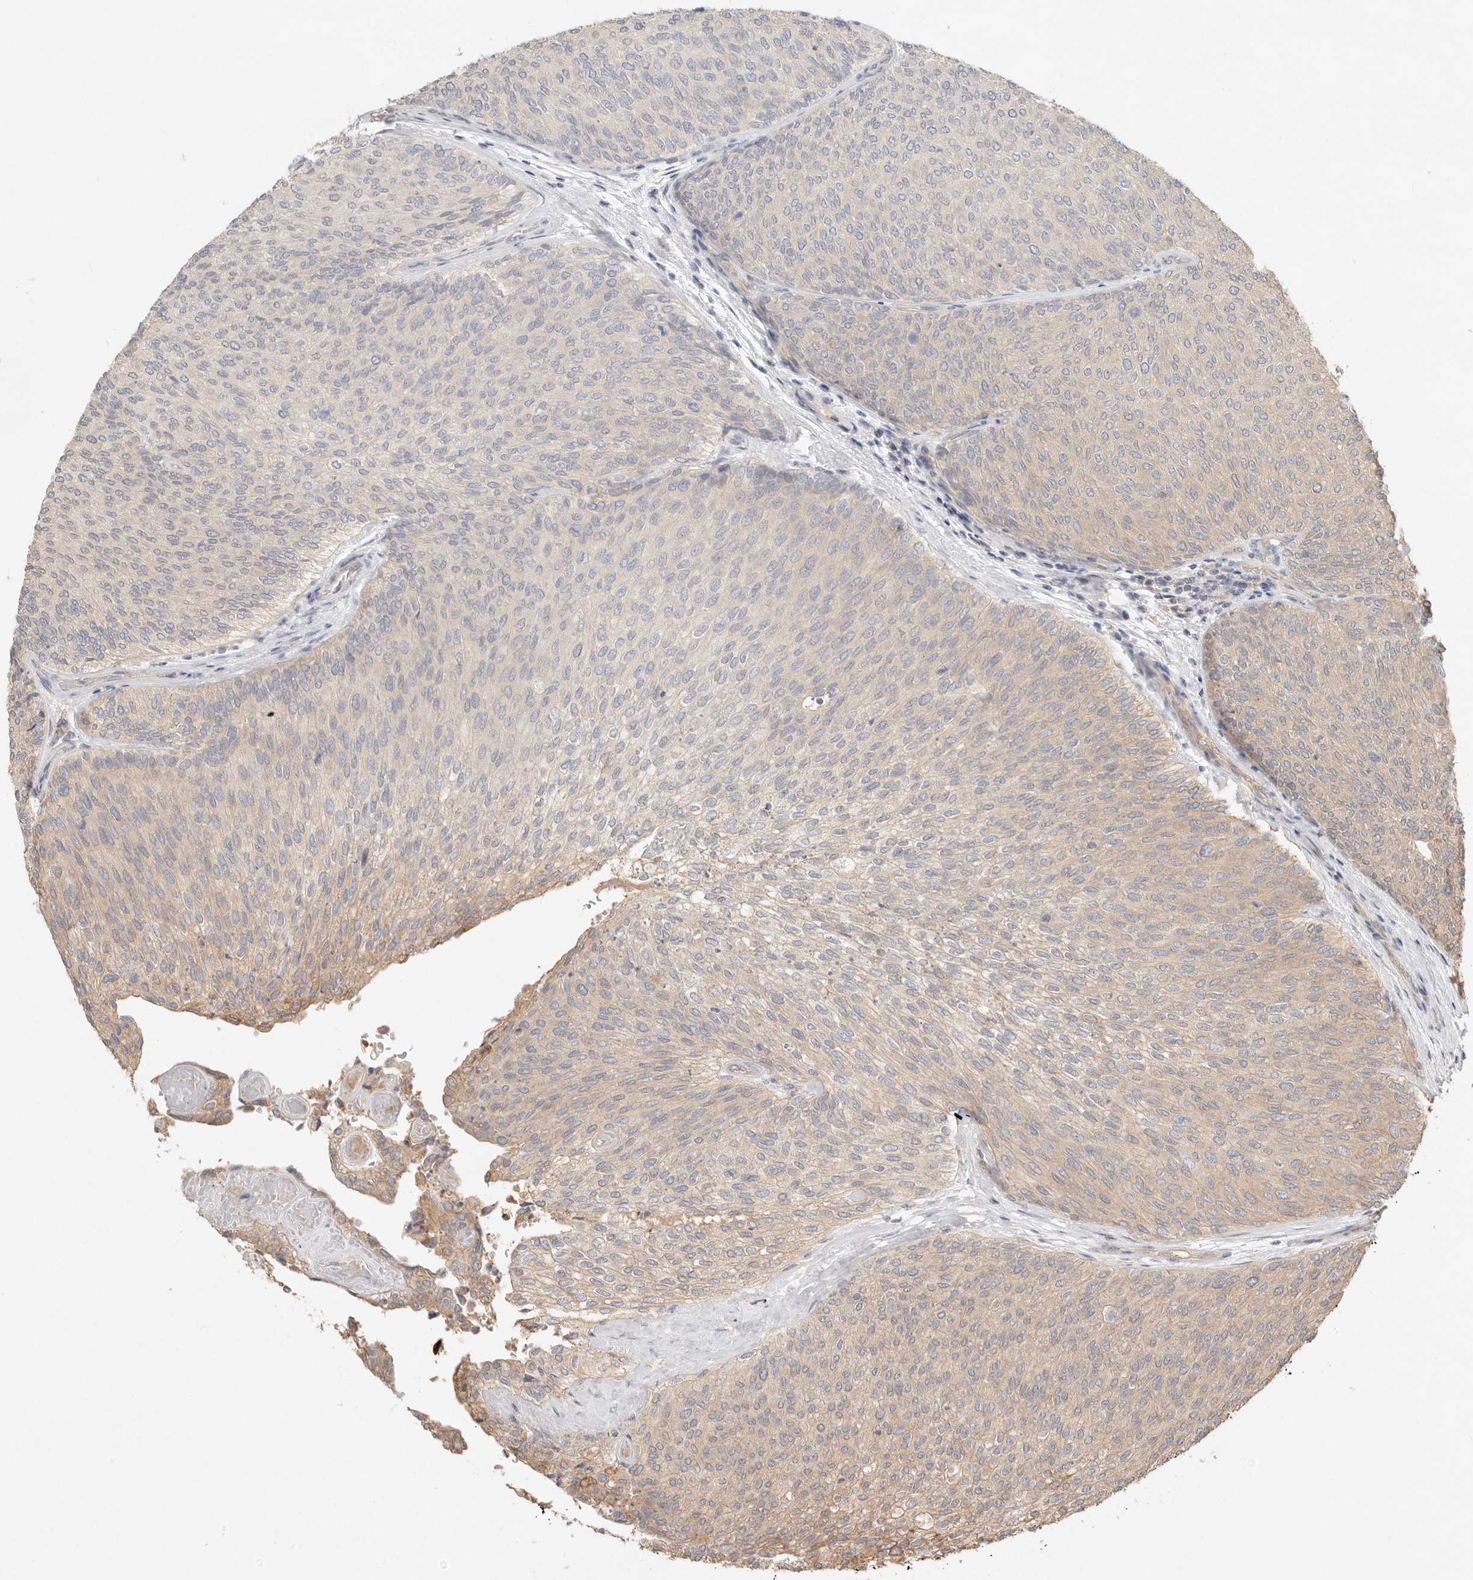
{"staining": {"intensity": "weak", "quantity": "25%-75%", "location": "cytoplasmic/membranous"}, "tissue": "urothelial cancer", "cell_type": "Tumor cells", "image_type": "cancer", "snomed": [{"axis": "morphology", "description": "Urothelial carcinoma, Low grade"}, {"axis": "topography", "description": "Urinary bladder"}], "caption": "A brown stain highlights weak cytoplasmic/membranous positivity of a protein in low-grade urothelial carcinoma tumor cells.", "gene": "HECTD3", "patient": {"sex": "female", "age": 79}}